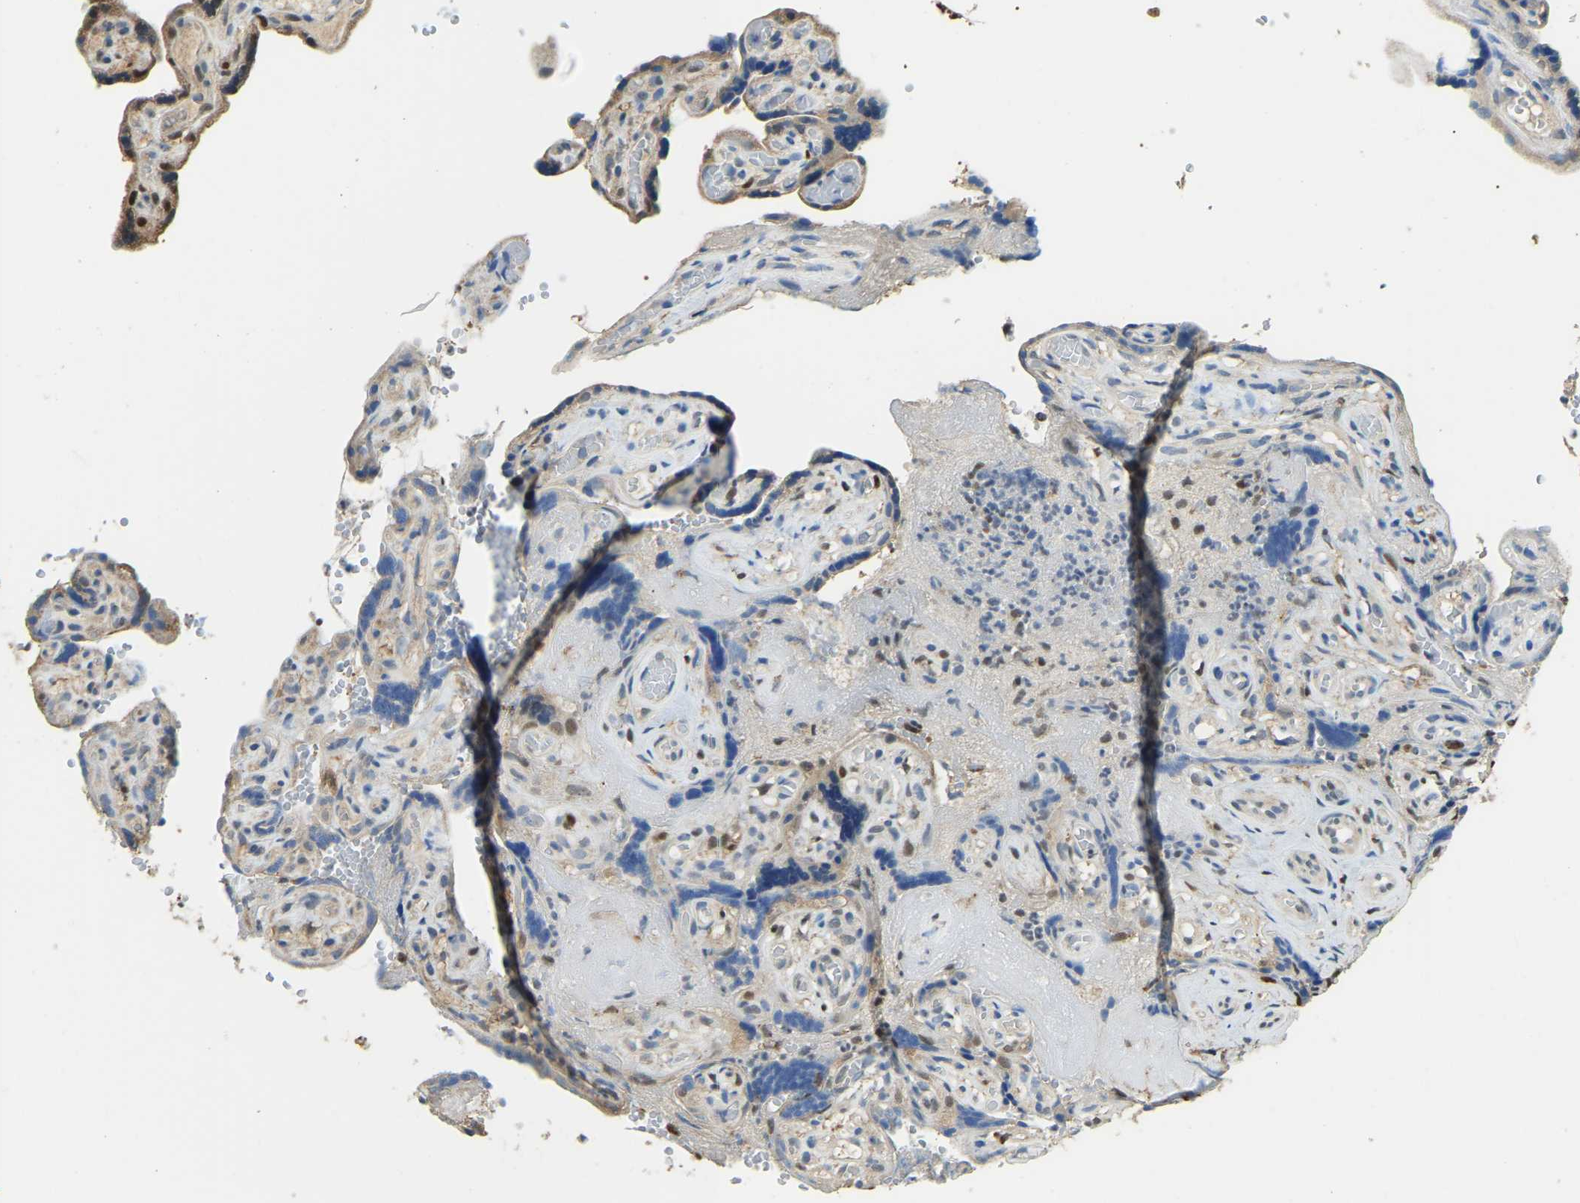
{"staining": {"intensity": "strong", "quantity": ">75%", "location": "cytoplasmic/membranous,nuclear"}, "tissue": "placenta", "cell_type": "Decidual cells", "image_type": "normal", "snomed": [{"axis": "morphology", "description": "Normal tissue, NOS"}, {"axis": "topography", "description": "Placenta"}], "caption": "IHC (DAB) staining of benign human placenta exhibits strong cytoplasmic/membranous,nuclear protein expression in approximately >75% of decidual cells.", "gene": "NANS", "patient": {"sex": "female", "age": 30}}